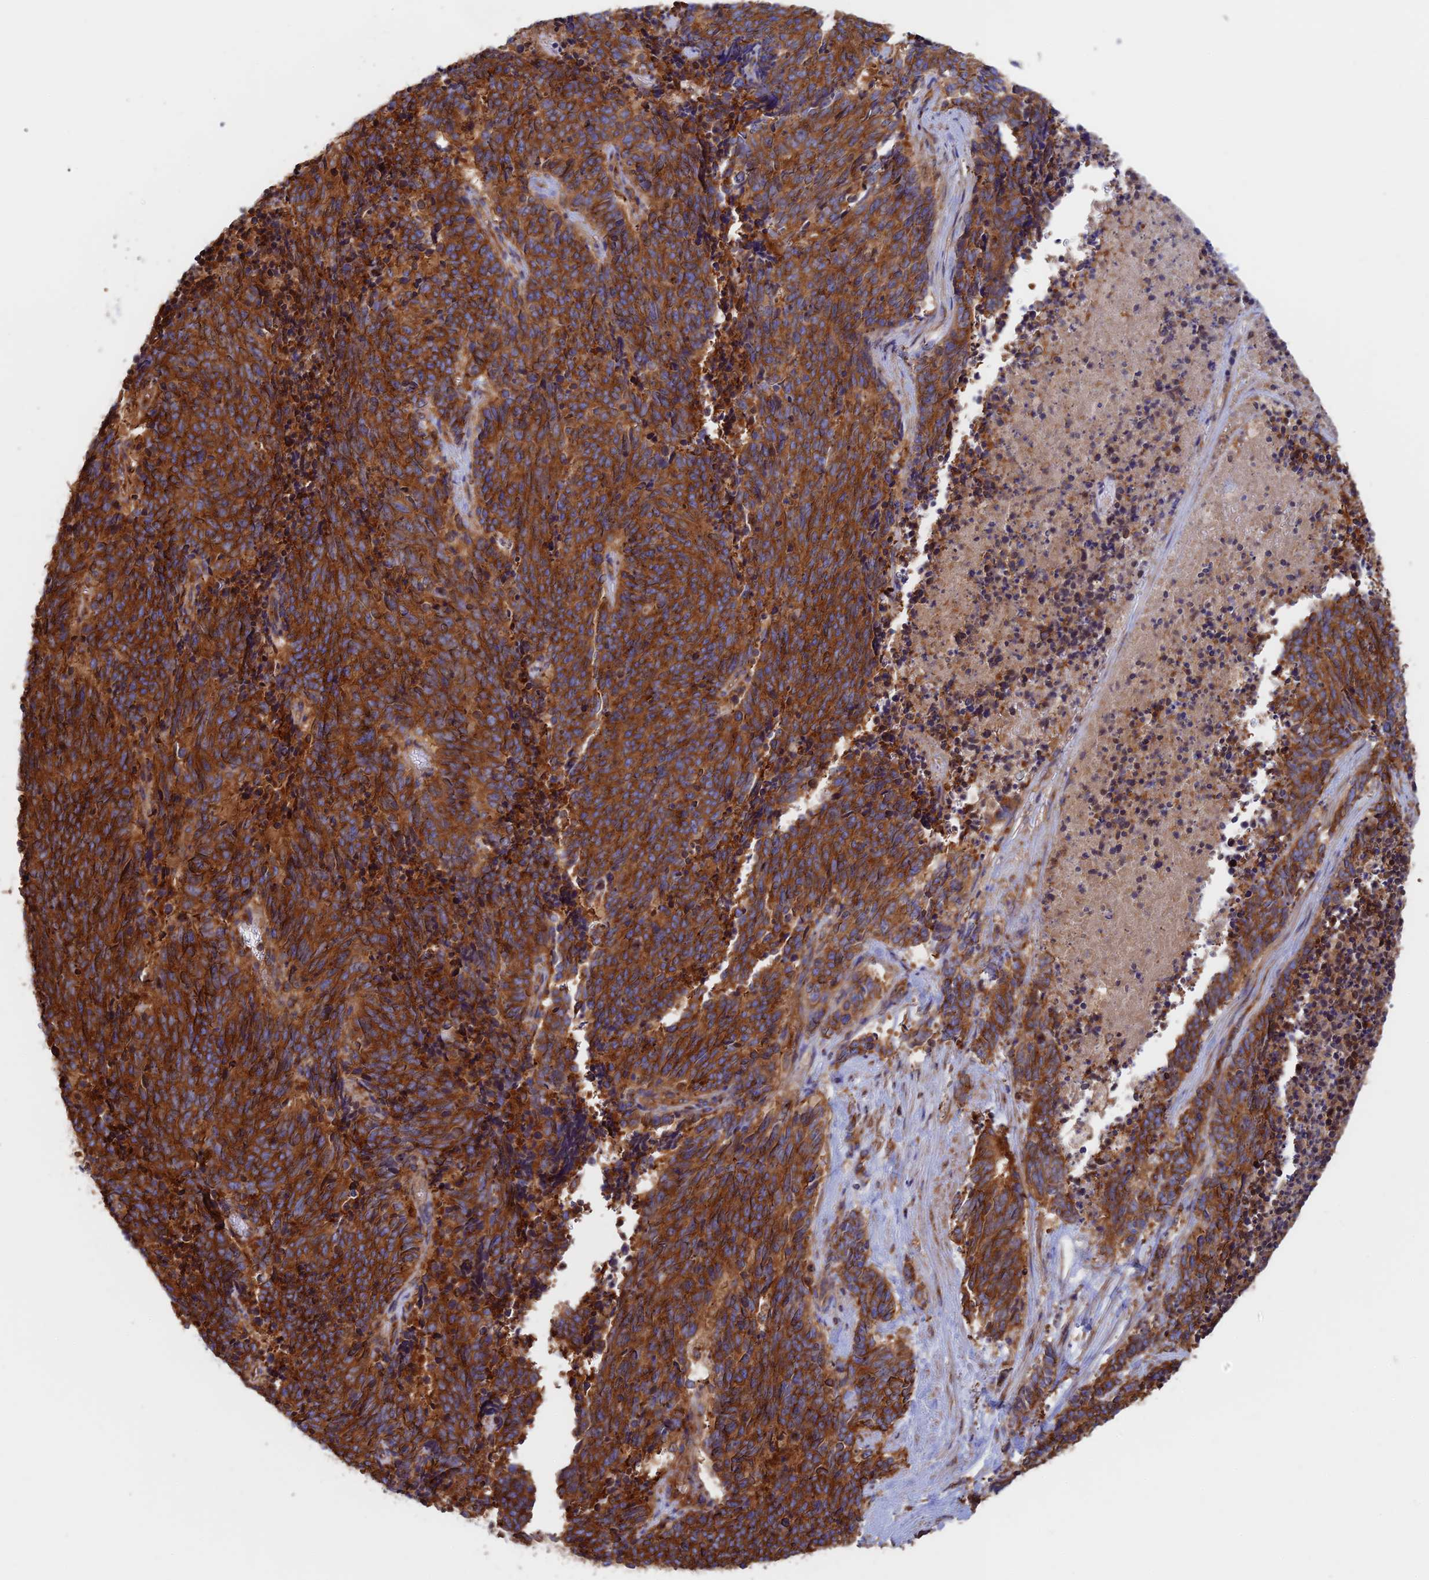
{"staining": {"intensity": "strong", "quantity": ">75%", "location": "cytoplasmic/membranous"}, "tissue": "cervical cancer", "cell_type": "Tumor cells", "image_type": "cancer", "snomed": [{"axis": "morphology", "description": "Squamous cell carcinoma, NOS"}, {"axis": "topography", "description": "Cervix"}], "caption": "DAB (3,3'-diaminobenzidine) immunohistochemical staining of human cervical cancer reveals strong cytoplasmic/membranous protein expression in about >75% of tumor cells. The staining was performed using DAB to visualize the protein expression in brown, while the nuclei were stained in blue with hematoxylin (Magnification: 20x).", "gene": "DCTN2", "patient": {"sex": "female", "age": 29}}